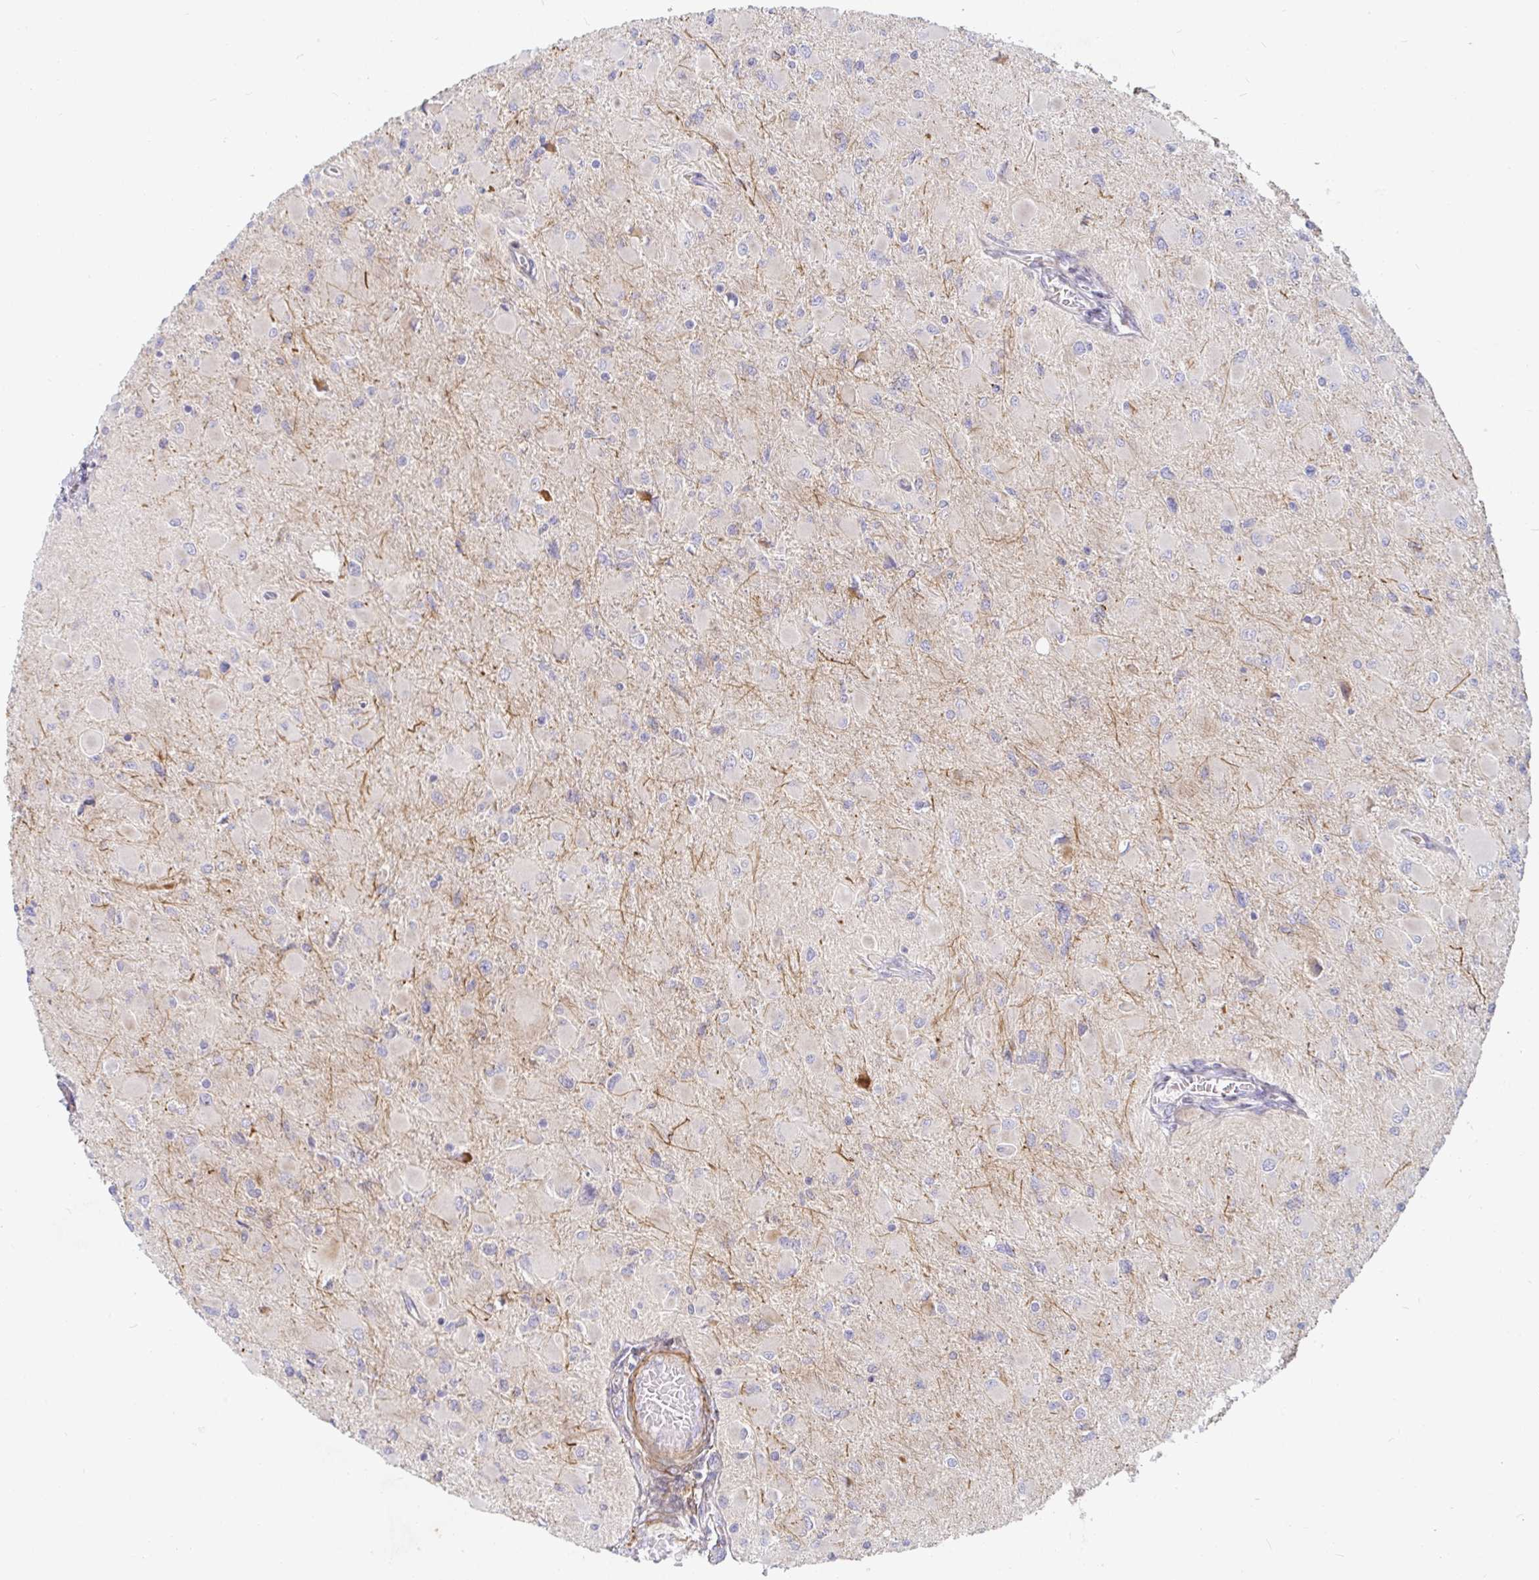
{"staining": {"intensity": "negative", "quantity": "none", "location": "none"}, "tissue": "glioma", "cell_type": "Tumor cells", "image_type": "cancer", "snomed": [{"axis": "morphology", "description": "Glioma, malignant, High grade"}, {"axis": "topography", "description": "Cerebral cortex"}], "caption": "A high-resolution image shows IHC staining of malignant high-grade glioma, which displays no significant positivity in tumor cells.", "gene": "SSH2", "patient": {"sex": "female", "age": 36}}